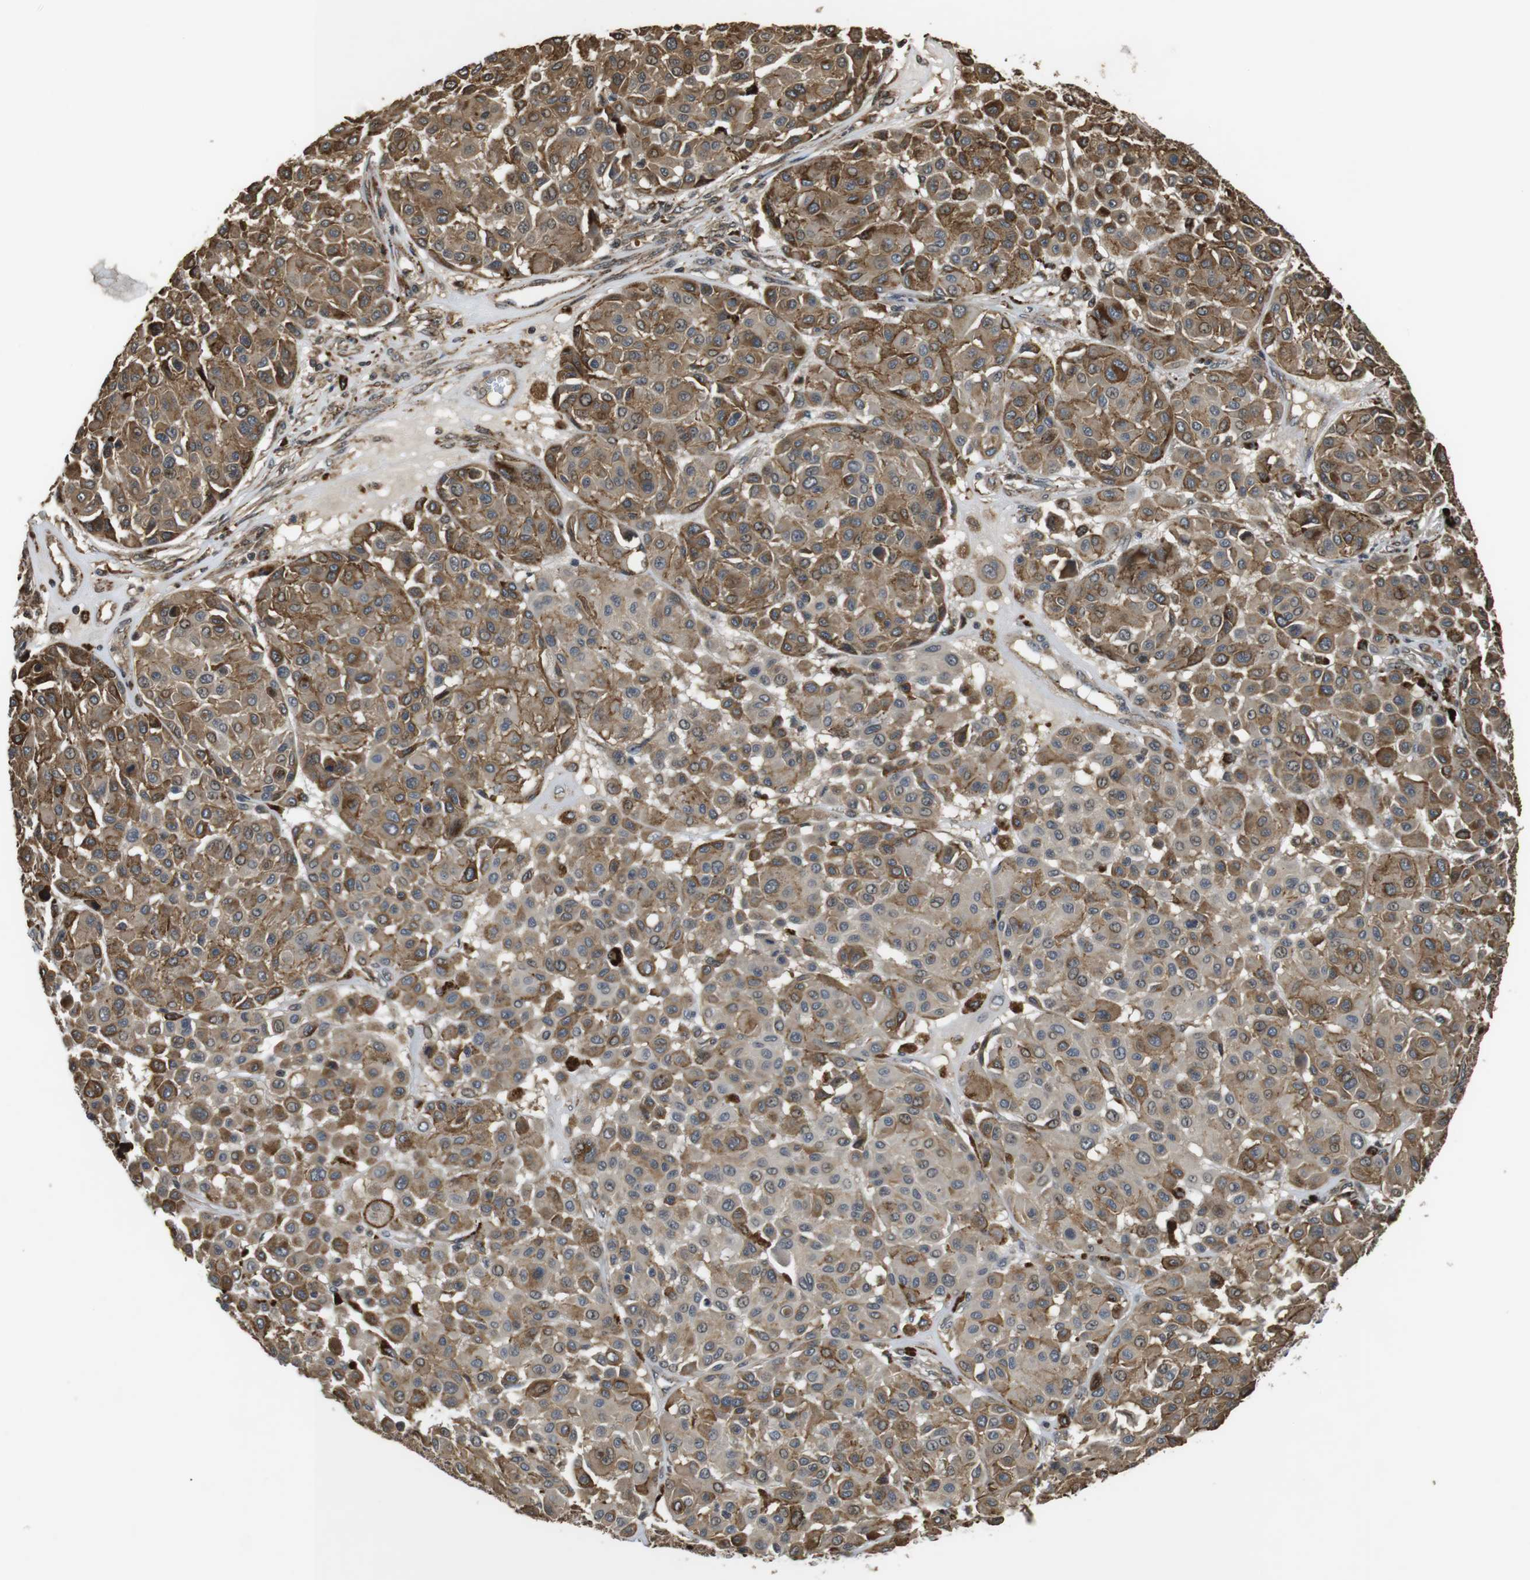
{"staining": {"intensity": "moderate", "quantity": ">75%", "location": "cytoplasmic/membranous,nuclear"}, "tissue": "melanoma", "cell_type": "Tumor cells", "image_type": "cancer", "snomed": [{"axis": "morphology", "description": "Malignant melanoma, Metastatic site"}, {"axis": "topography", "description": "Soft tissue"}], "caption": "Tumor cells exhibit medium levels of moderate cytoplasmic/membranous and nuclear staining in approximately >75% of cells in human malignant melanoma (metastatic site). (DAB = brown stain, brightfield microscopy at high magnification).", "gene": "FZD10", "patient": {"sex": "male", "age": 41}}